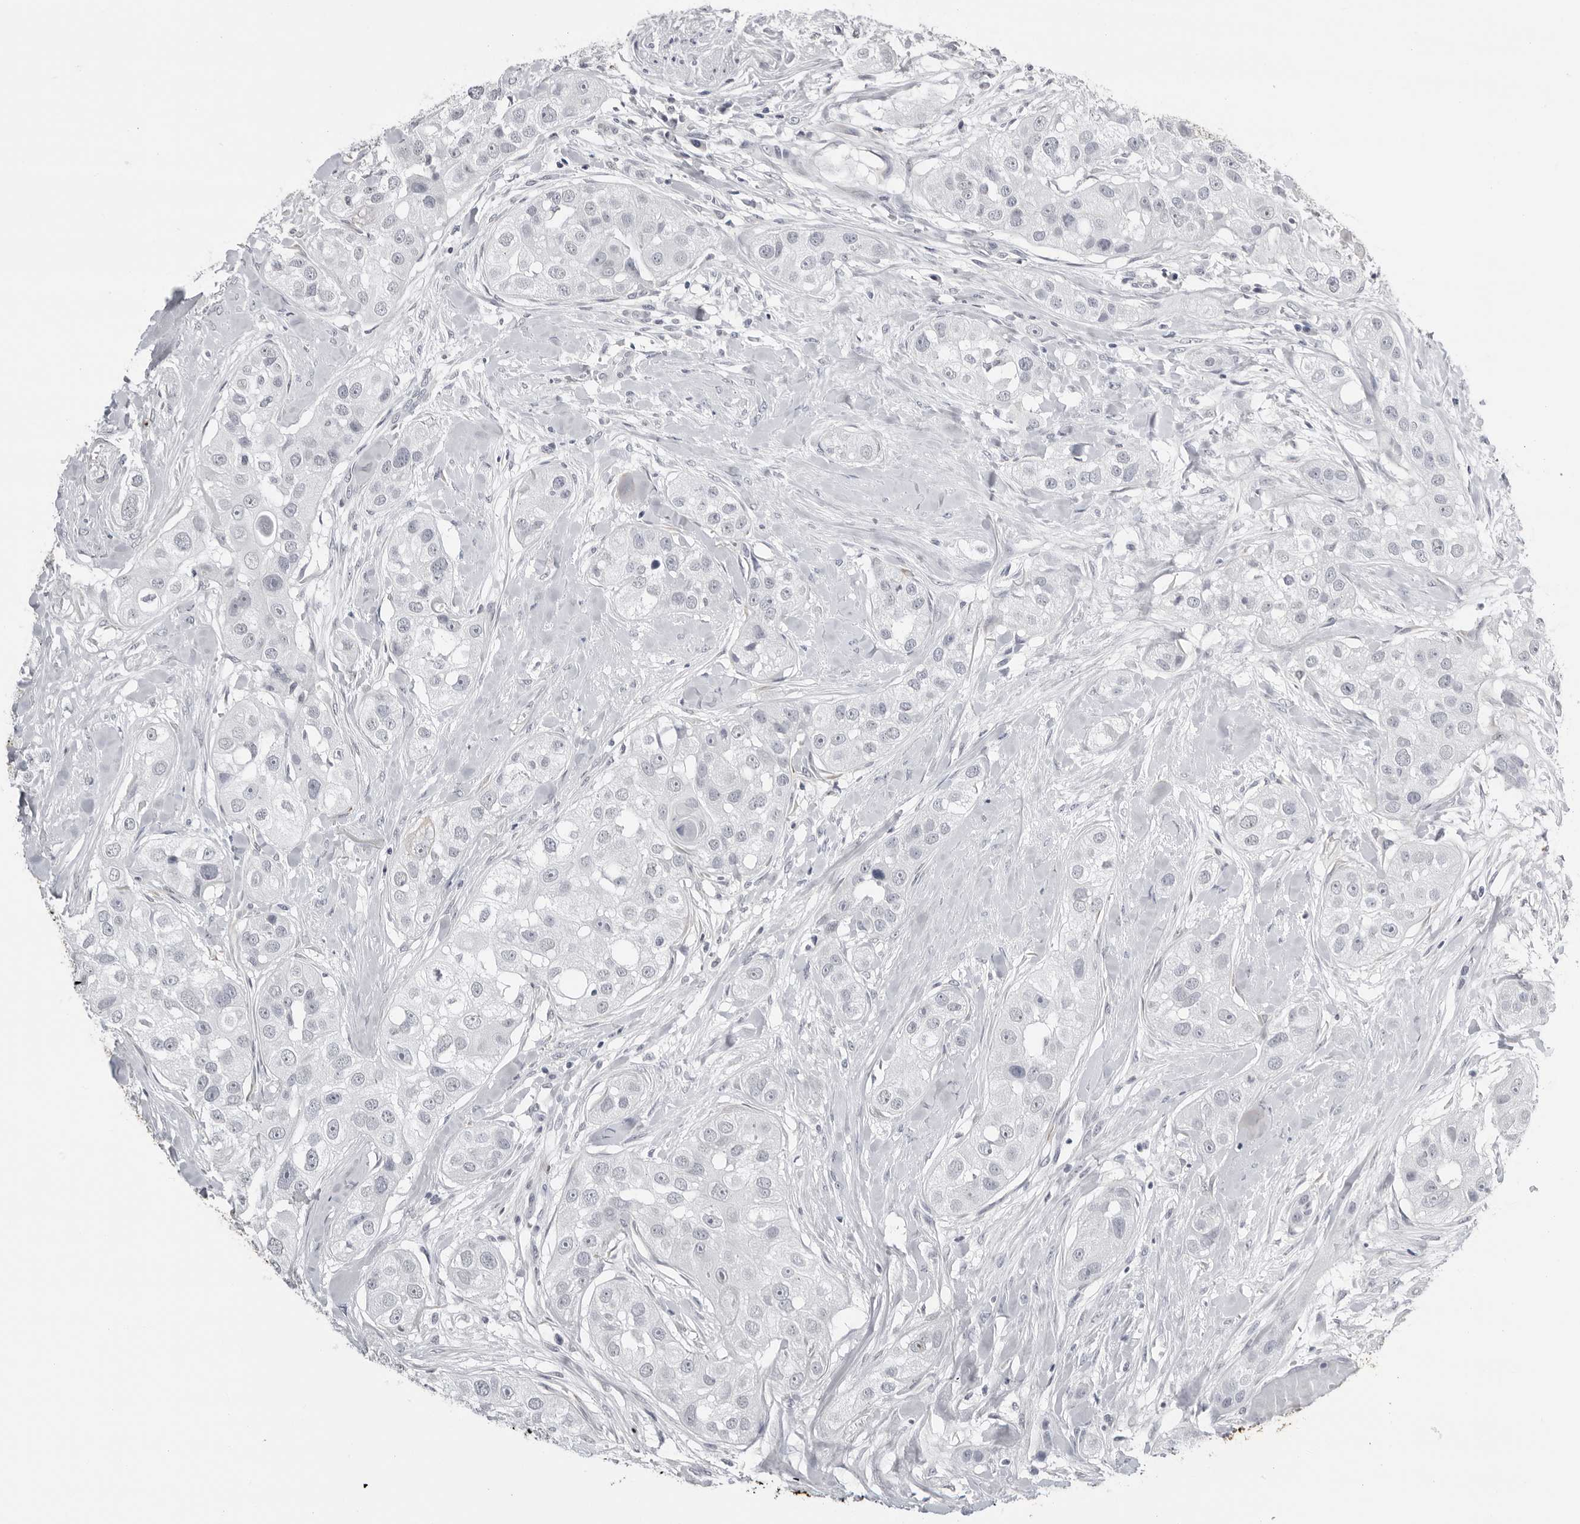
{"staining": {"intensity": "negative", "quantity": "none", "location": "none"}, "tissue": "head and neck cancer", "cell_type": "Tumor cells", "image_type": "cancer", "snomed": [{"axis": "morphology", "description": "Normal tissue, NOS"}, {"axis": "morphology", "description": "Squamous cell carcinoma, NOS"}, {"axis": "topography", "description": "Skeletal muscle"}, {"axis": "topography", "description": "Head-Neck"}], "caption": "The histopathology image shows no staining of tumor cells in head and neck cancer. (DAB (3,3'-diaminobenzidine) IHC with hematoxylin counter stain).", "gene": "SERPINF2", "patient": {"sex": "male", "age": 51}}